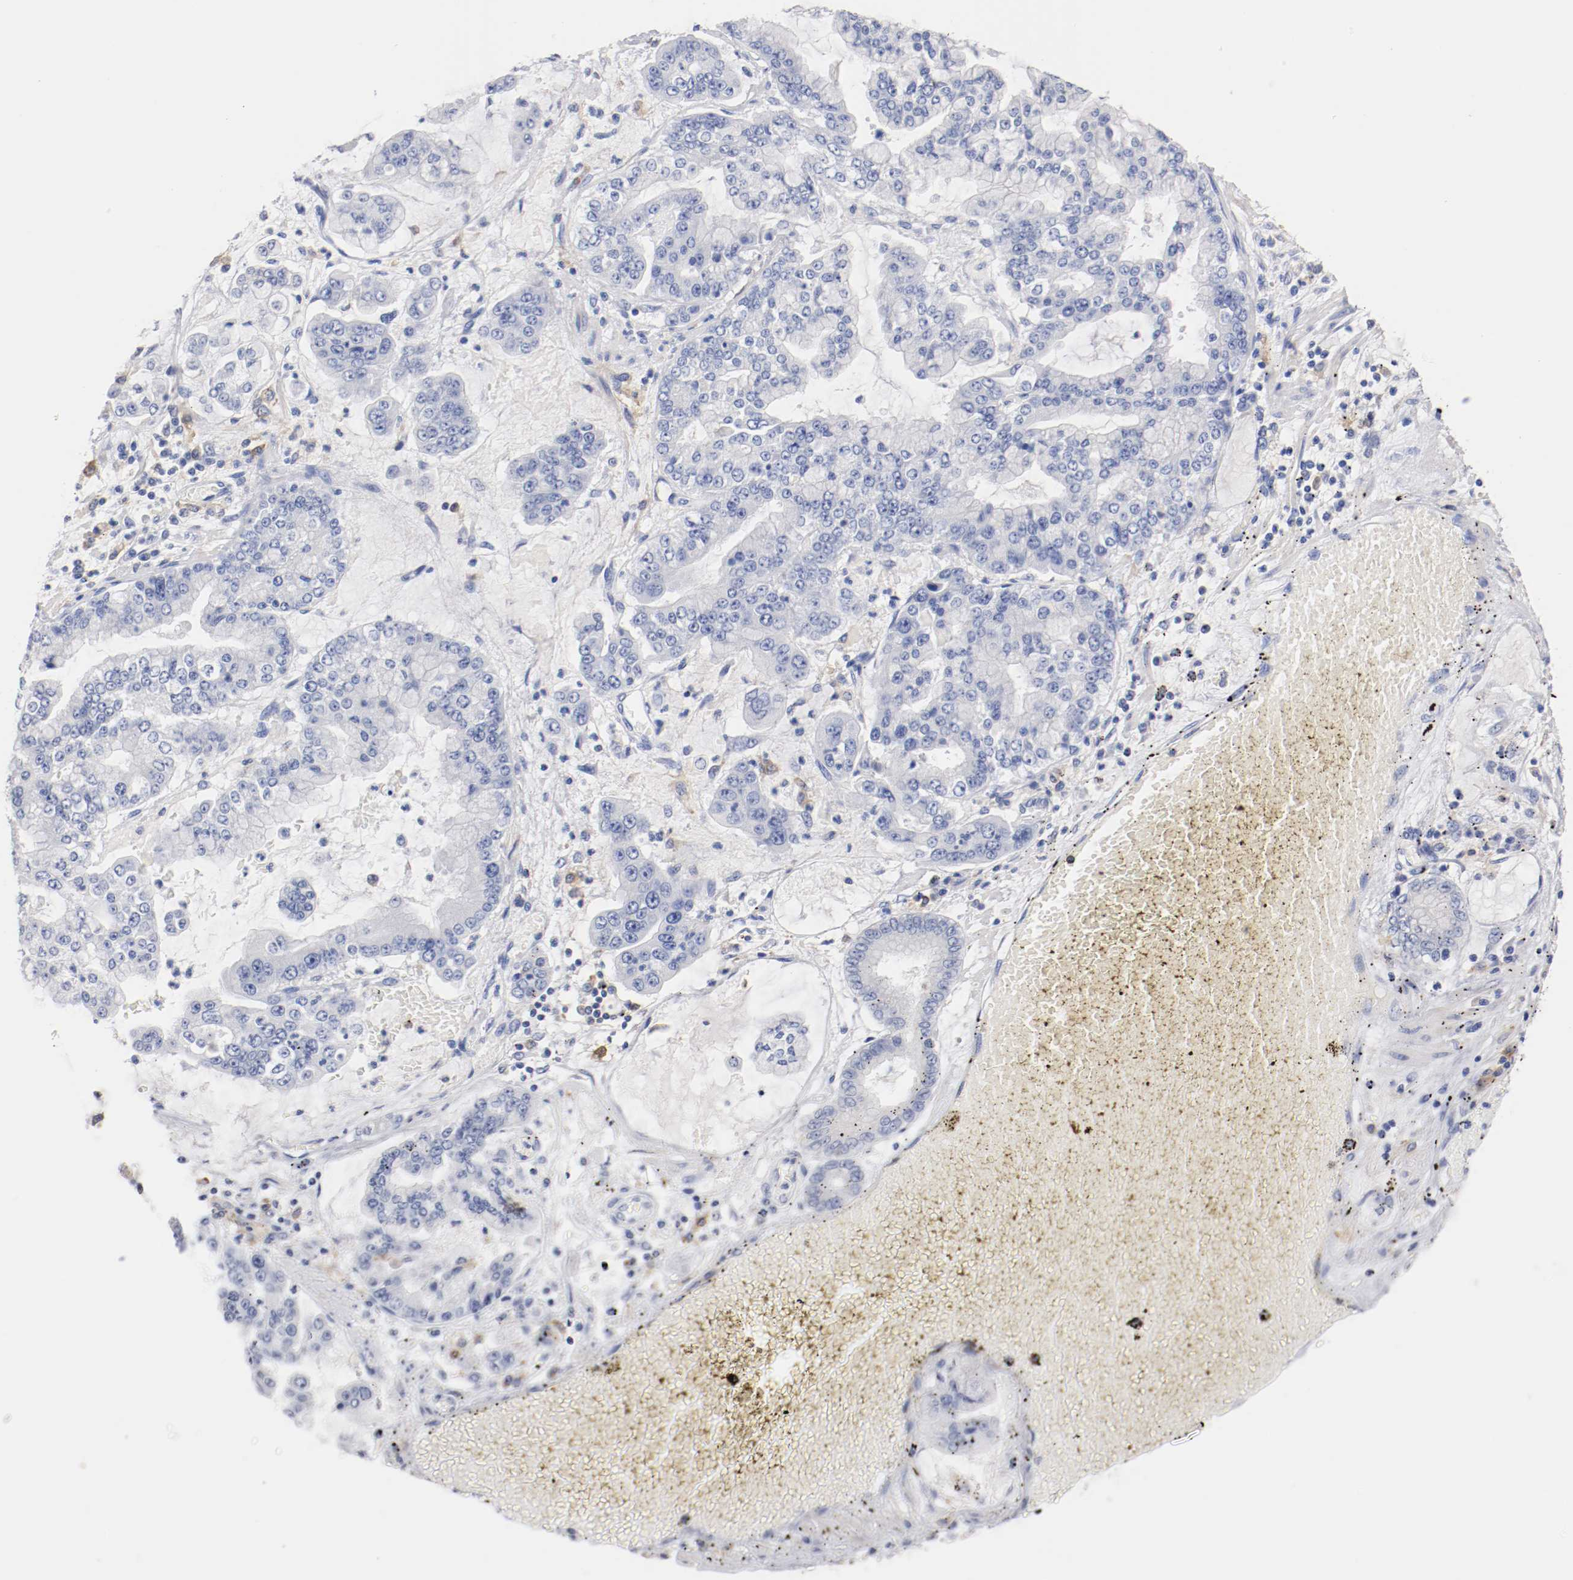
{"staining": {"intensity": "negative", "quantity": "none", "location": "none"}, "tissue": "stomach cancer", "cell_type": "Tumor cells", "image_type": "cancer", "snomed": [{"axis": "morphology", "description": "Normal tissue, NOS"}, {"axis": "morphology", "description": "Adenocarcinoma, NOS"}, {"axis": "topography", "description": "Stomach, upper"}, {"axis": "topography", "description": "Stomach"}], "caption": "Immunohistochemistry (IHC) micrograph of neoplastic tissue: stomach cancer stained with DAB shows no significant protein expression in tumor cells. Nuclei are stained in blue.", "gene": "FGFBP1", "patient": {"sex": "male", "age": 76}}